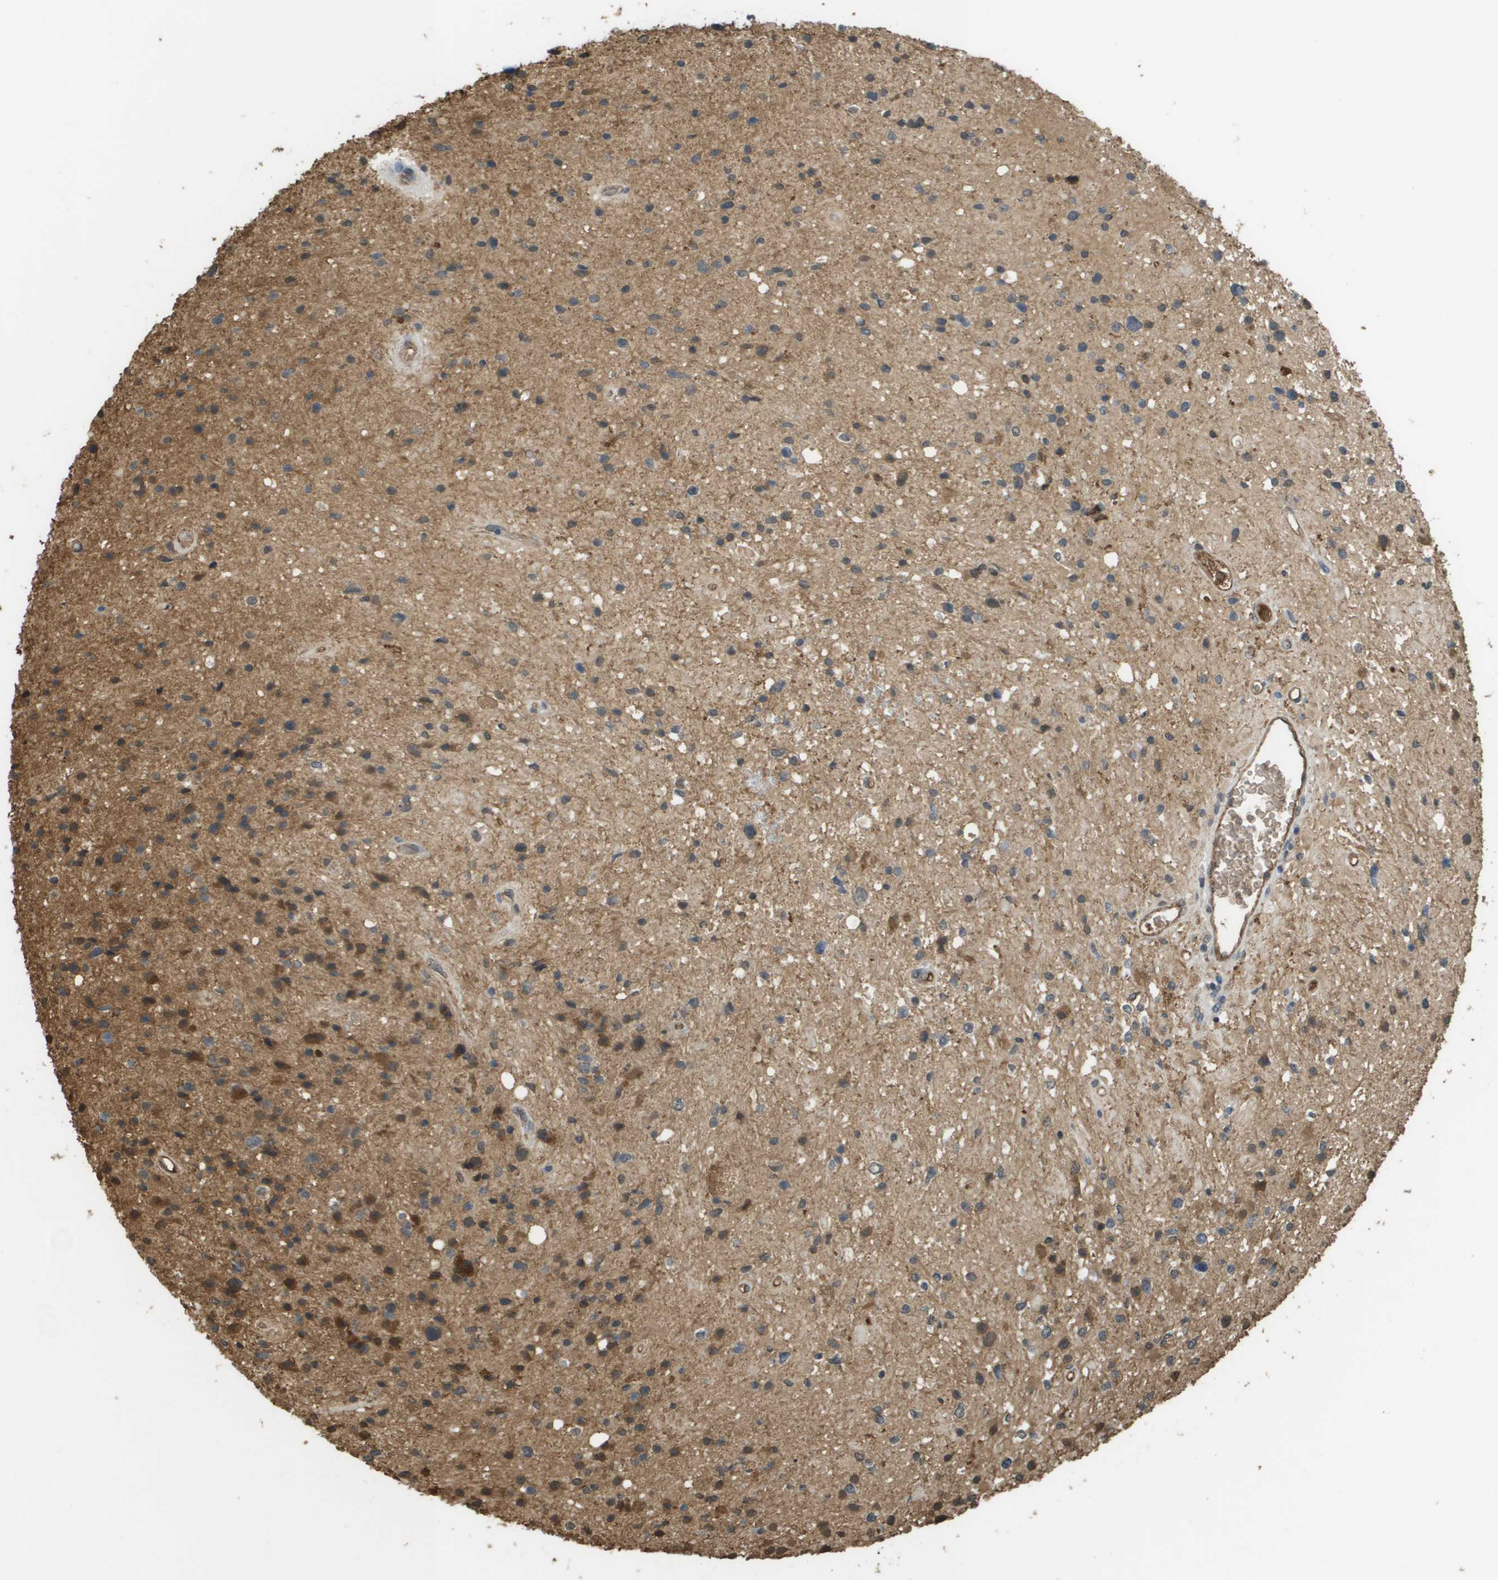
{"staining": {"intensity": "moderate", "quantity": "<25%", "location": "cytoplasmic/membranous"}, "tissue": "glioma", "cell_type": "Tumor cells", "image_type": "cancer", "snomed": [{"axis": "morphology", "description": "Glioma, malignant, High grade"}, {"axis": "topography", "description": "Brain"}], "caption": "Tumor cells display moderate cytoplasmic/membranous staining in approximately <25% of cells in glioma. The protein is shown in brown color, while the nuclei are stained blue.", "gene": "NDRG2", "patient": {"sex": "male", "age": 33}}